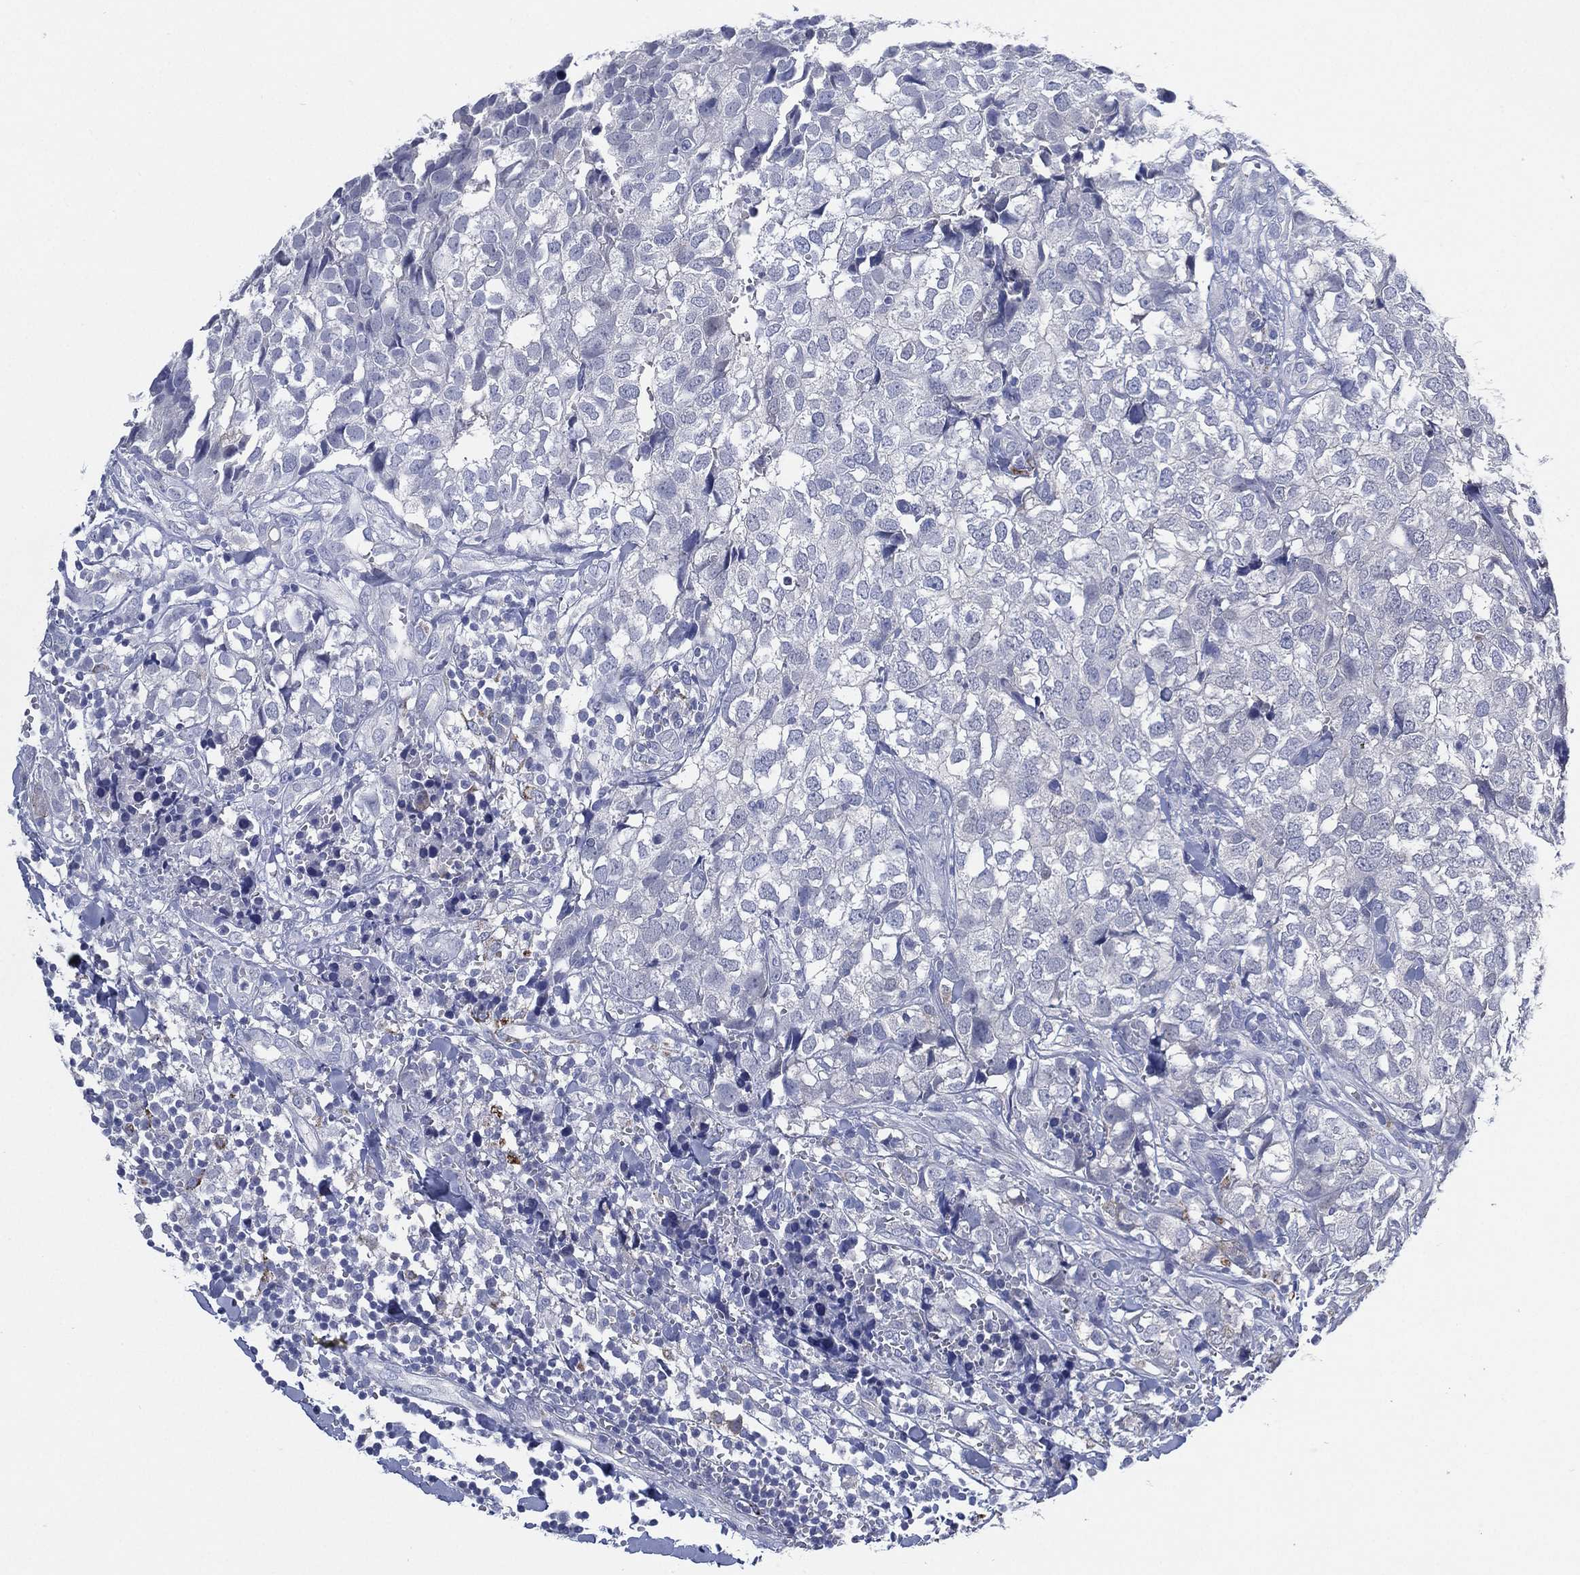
{"staining": {"intensity": "negative", "quantity": "none", "location": "none"}, "tissue": "breast cancer", "cell_type": "Tumor cells", "image_type": "cancer", "snomed": [{"axis": "morphology", "description": "Duct carcinoma"}, {"axis": "topography", "description": "Breast"}], "caption": "DAB immunohistochemical staining of human breast cancer shows no significant positivity in tumor cells.", "gene": "C5orf46", "patient": {"sex": "female", "age": 30}}